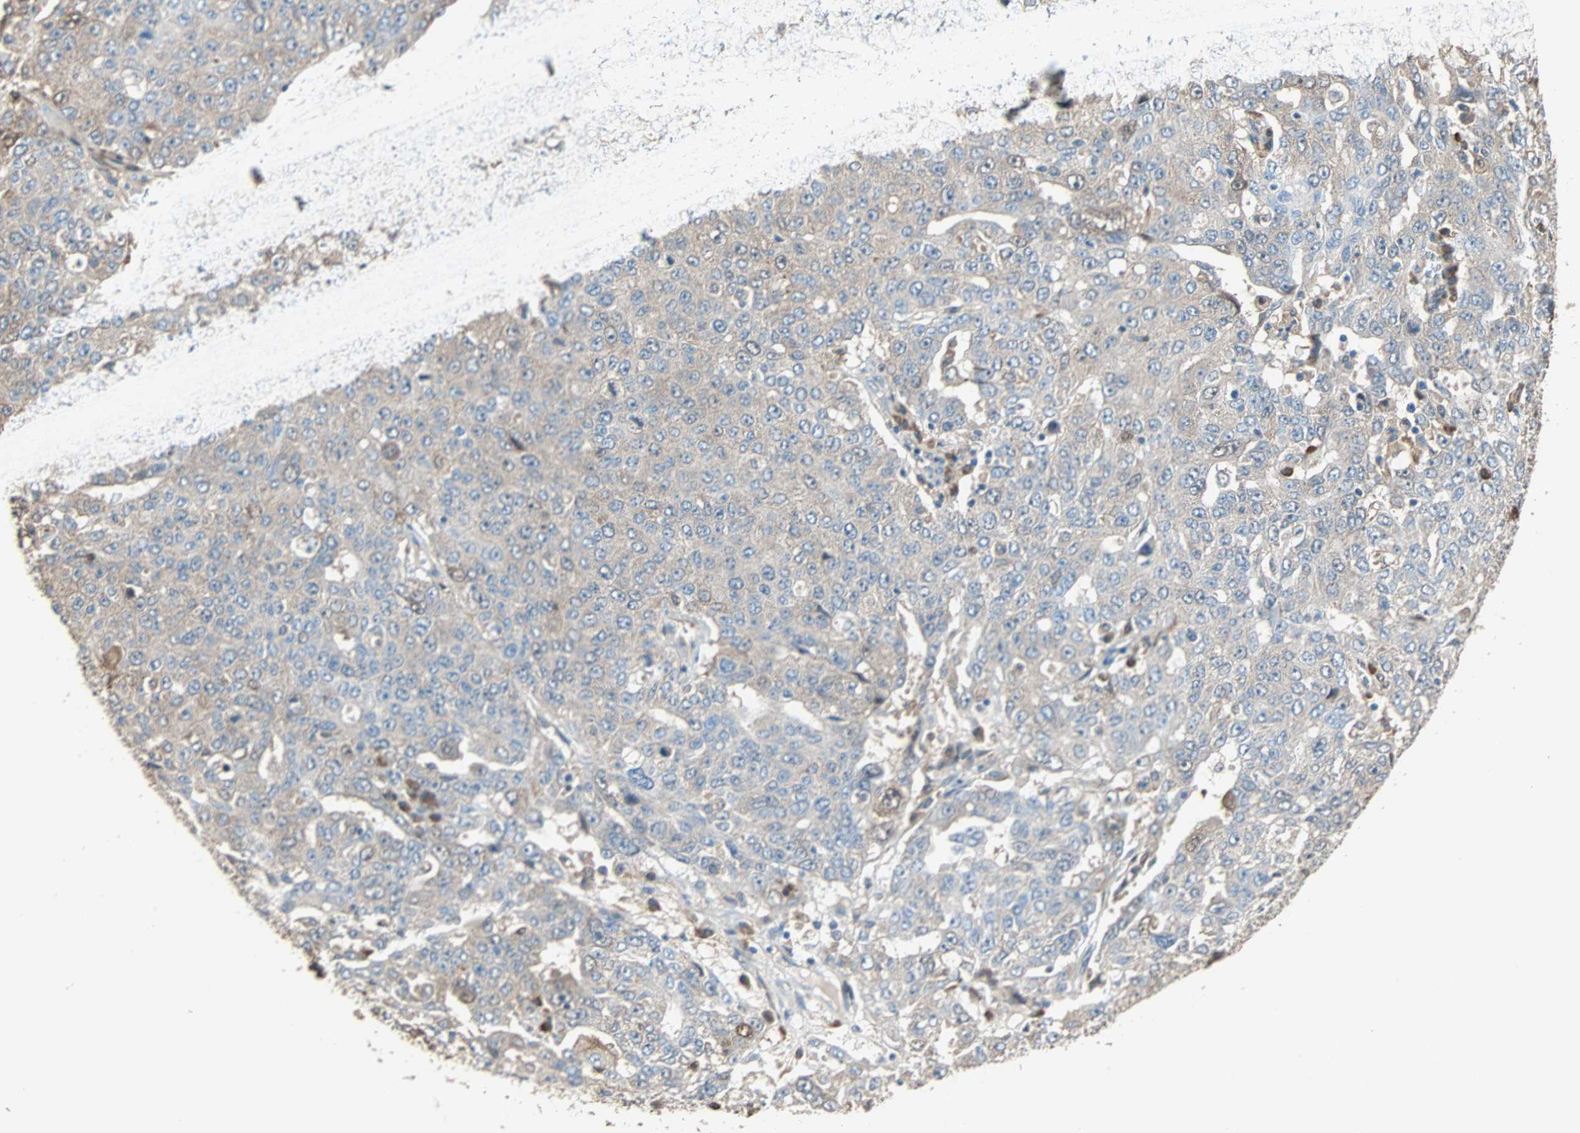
{"staining": {"intensity": "weak", "quantity": "25%-75%", "location": "cytoplasmic/membranous"}, "tissue": "ovarian cancer", "cell_type": "Tumor cells", "image_type": "cancer", "snomed": [{"axis": "morphology", "description": "Carcinoma, endometroid"}, {"axis": "topography", "description": "Ovary"}], "caption": "Tumor cells display low levels of weak cytoplasmic/membranous staining in about 25%-75% of cells in human ovarian endometroid carcinoma.", "gene": "PRDX1", "patient": {"sex": "female", "age": 62}}